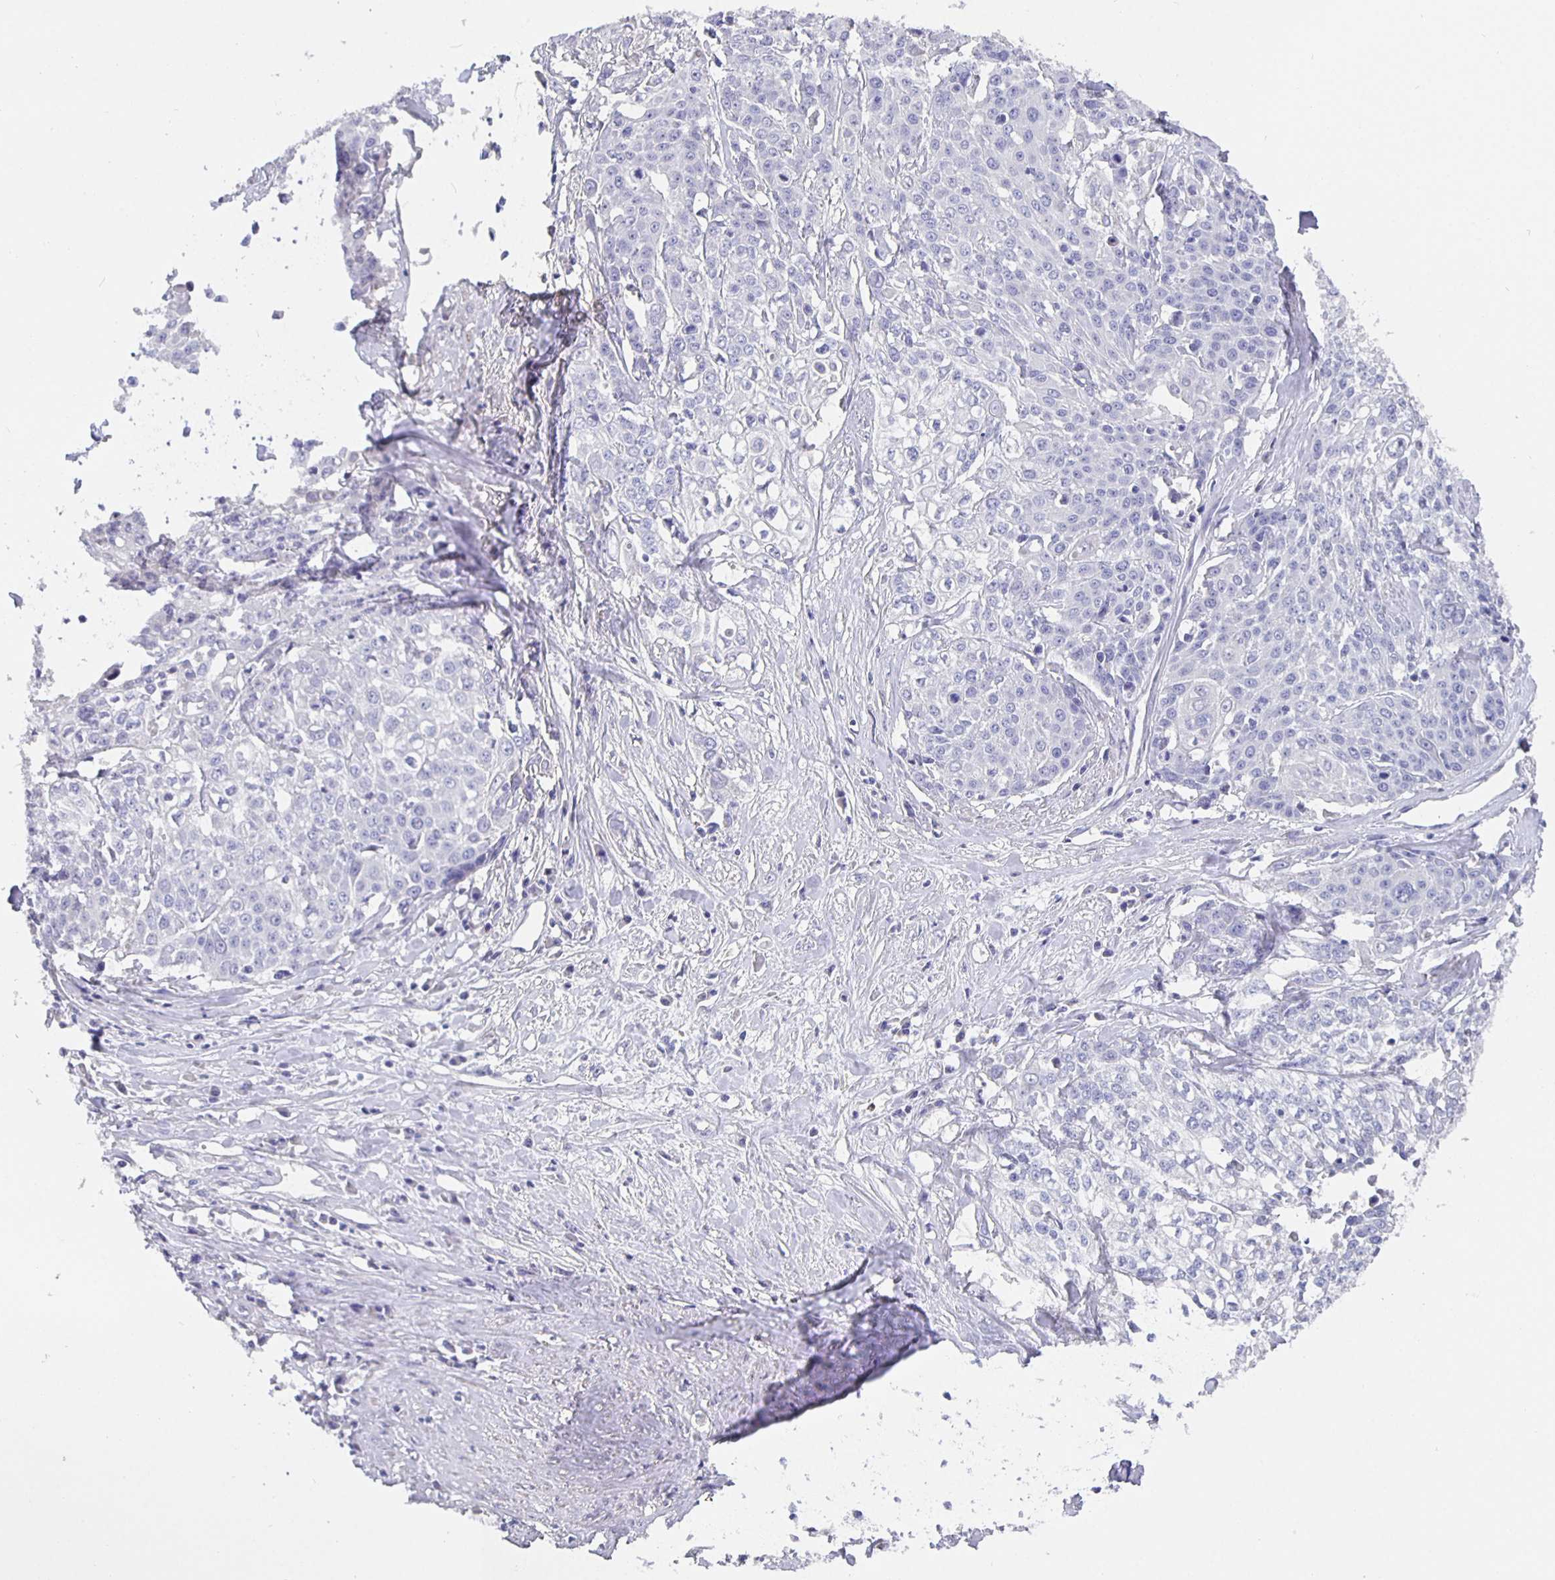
{"staining": {"intensity": "negative", "quantity": "none", "location": "none"}, "tissue": "cervical cancer", "cell_type": "Tumor cells", "image_type": "cancer", "snomed": [{"axis": "morphology", "description": "Squamous cell carcinoma, NOS"}, {"axis": "topography", "description": "Cervix"}], "caption": "Immunohistochemistry histopathology image of neoplastic tissue: cervical squamous cell carcinoma stained with DAB (3,3'-diaminobenzidine) demonstrates no significant protein expression in tumor cells.", "gene": "CFAP74", "patient": {"sex": "female", "age": 39}}